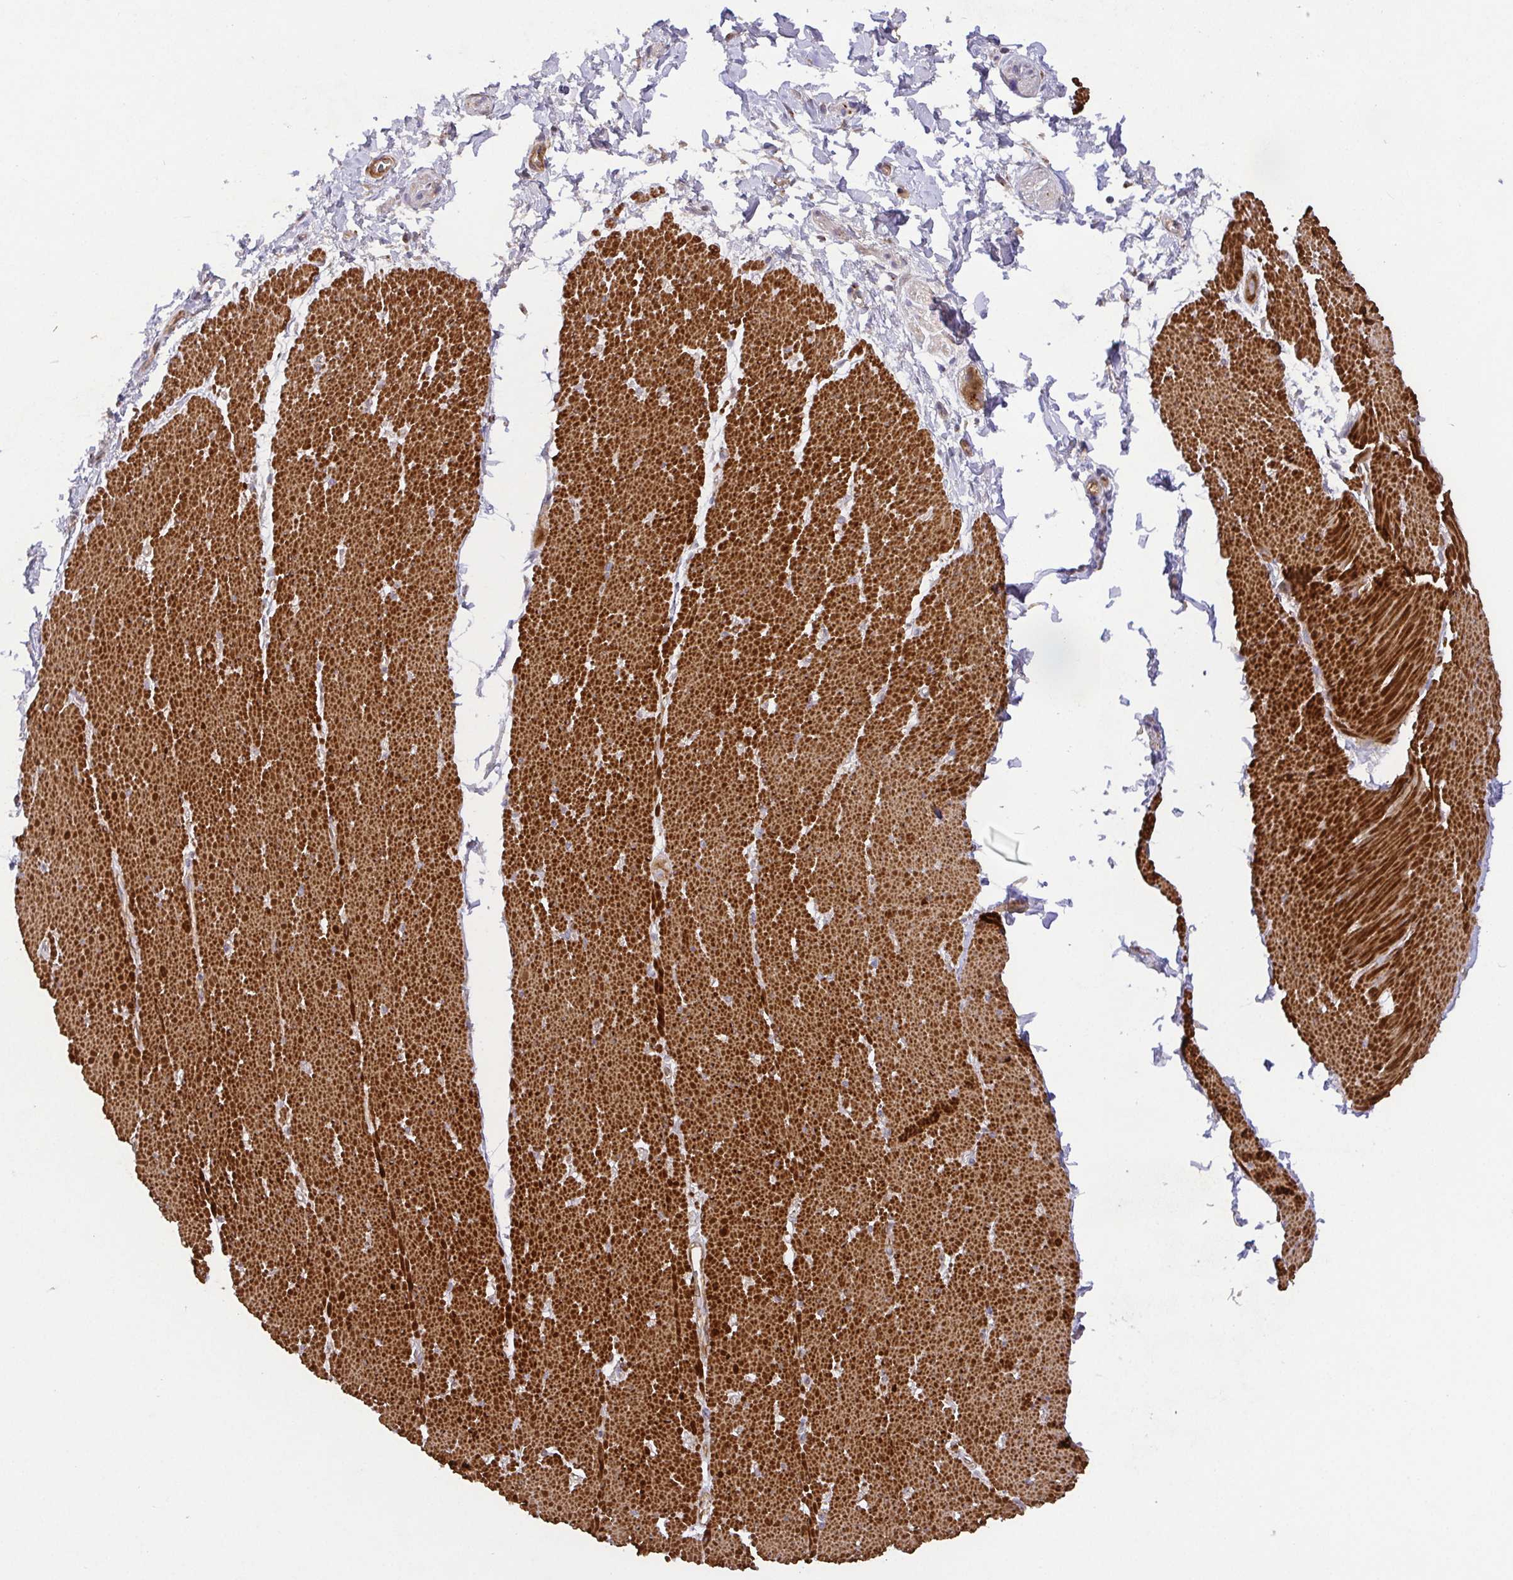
{"staining": {"intensity": "strong", "quantity": ">75%", "location": "cytoplasmic/membranous"}, "tissue": "smooth muscle", "cell_type": "Smooth muscle cells", "image_type": "normal", "snomed": [{"axis": "morphology", "description": "Normal tissue, NOS"}, {"axis": "topography", "description": "Smooth muscle"}, {"axis": "topography", "description": "Rectum"}], "caption": "IHC photomicrograph of unremarkable smooth muscle: smooth muscle stained using immunohistochemistry (IHC) displays high levels of strong protein expression localized specifically in the cytoplasmic/membranous of smooth muscle cells, appearing as a cytoplasmic/membranous brown color.", "gene": "TM9SF4", "patient": {"sex": "male", "age": 53}}